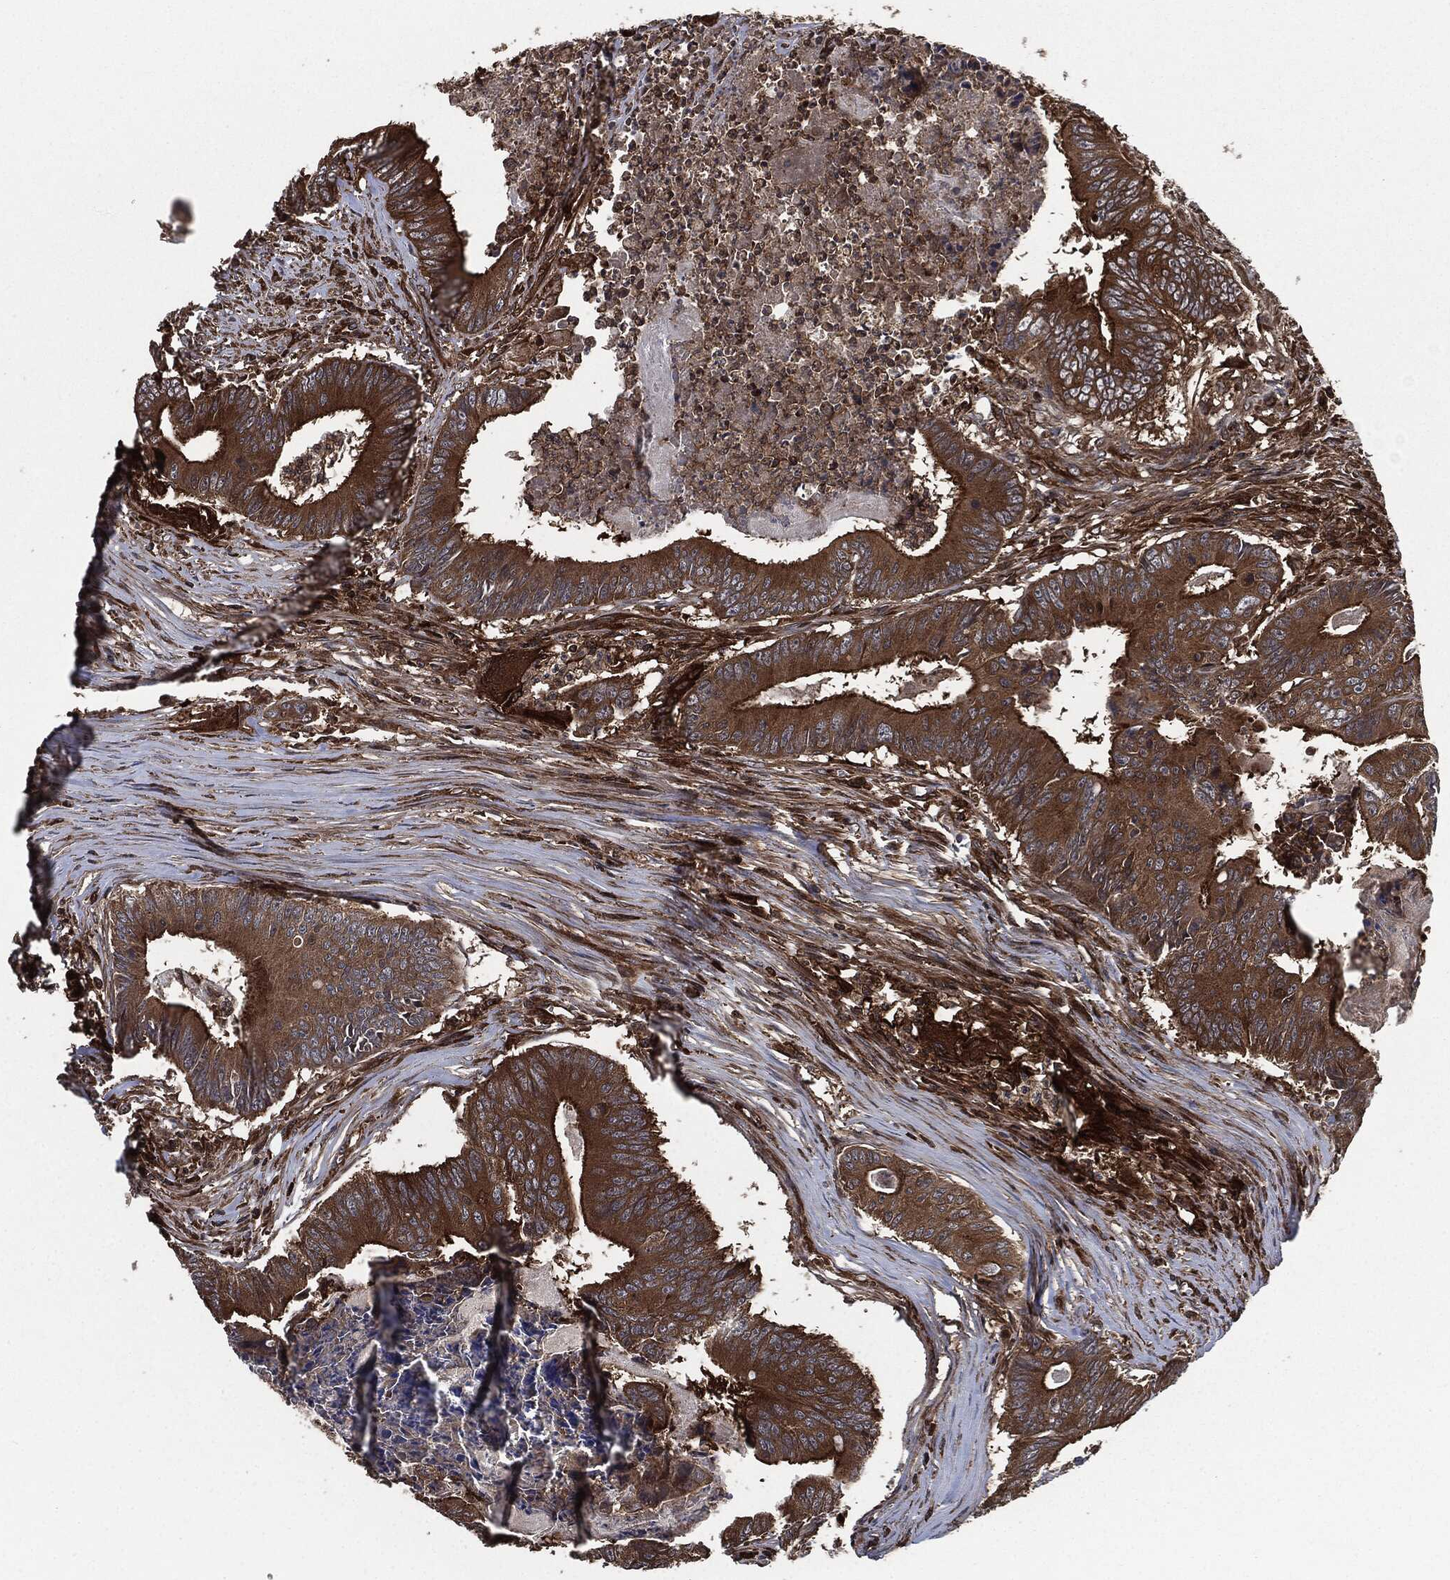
{"staining": {"intensity": "strong", "quantity": ">75%", "location": "cytoplasmic/membranous"}, "tissue": "colorectal cancer", "cell_type": "Tumor cells", "image_type": "cancer", "snomed": [{"axis": "morphology", "description": "Adenocarcinoma, NOS"}, {"axis": "topography", "description": "Colon"}], "caption": "Colorectal cancer (adenocarcinoma) stained for a protein demonstrates strong cytoplasmic/membranous positivity in tumor cells.", "gene": "RAP1GDS1", "patient": {"sex": "male", "age": 84}}